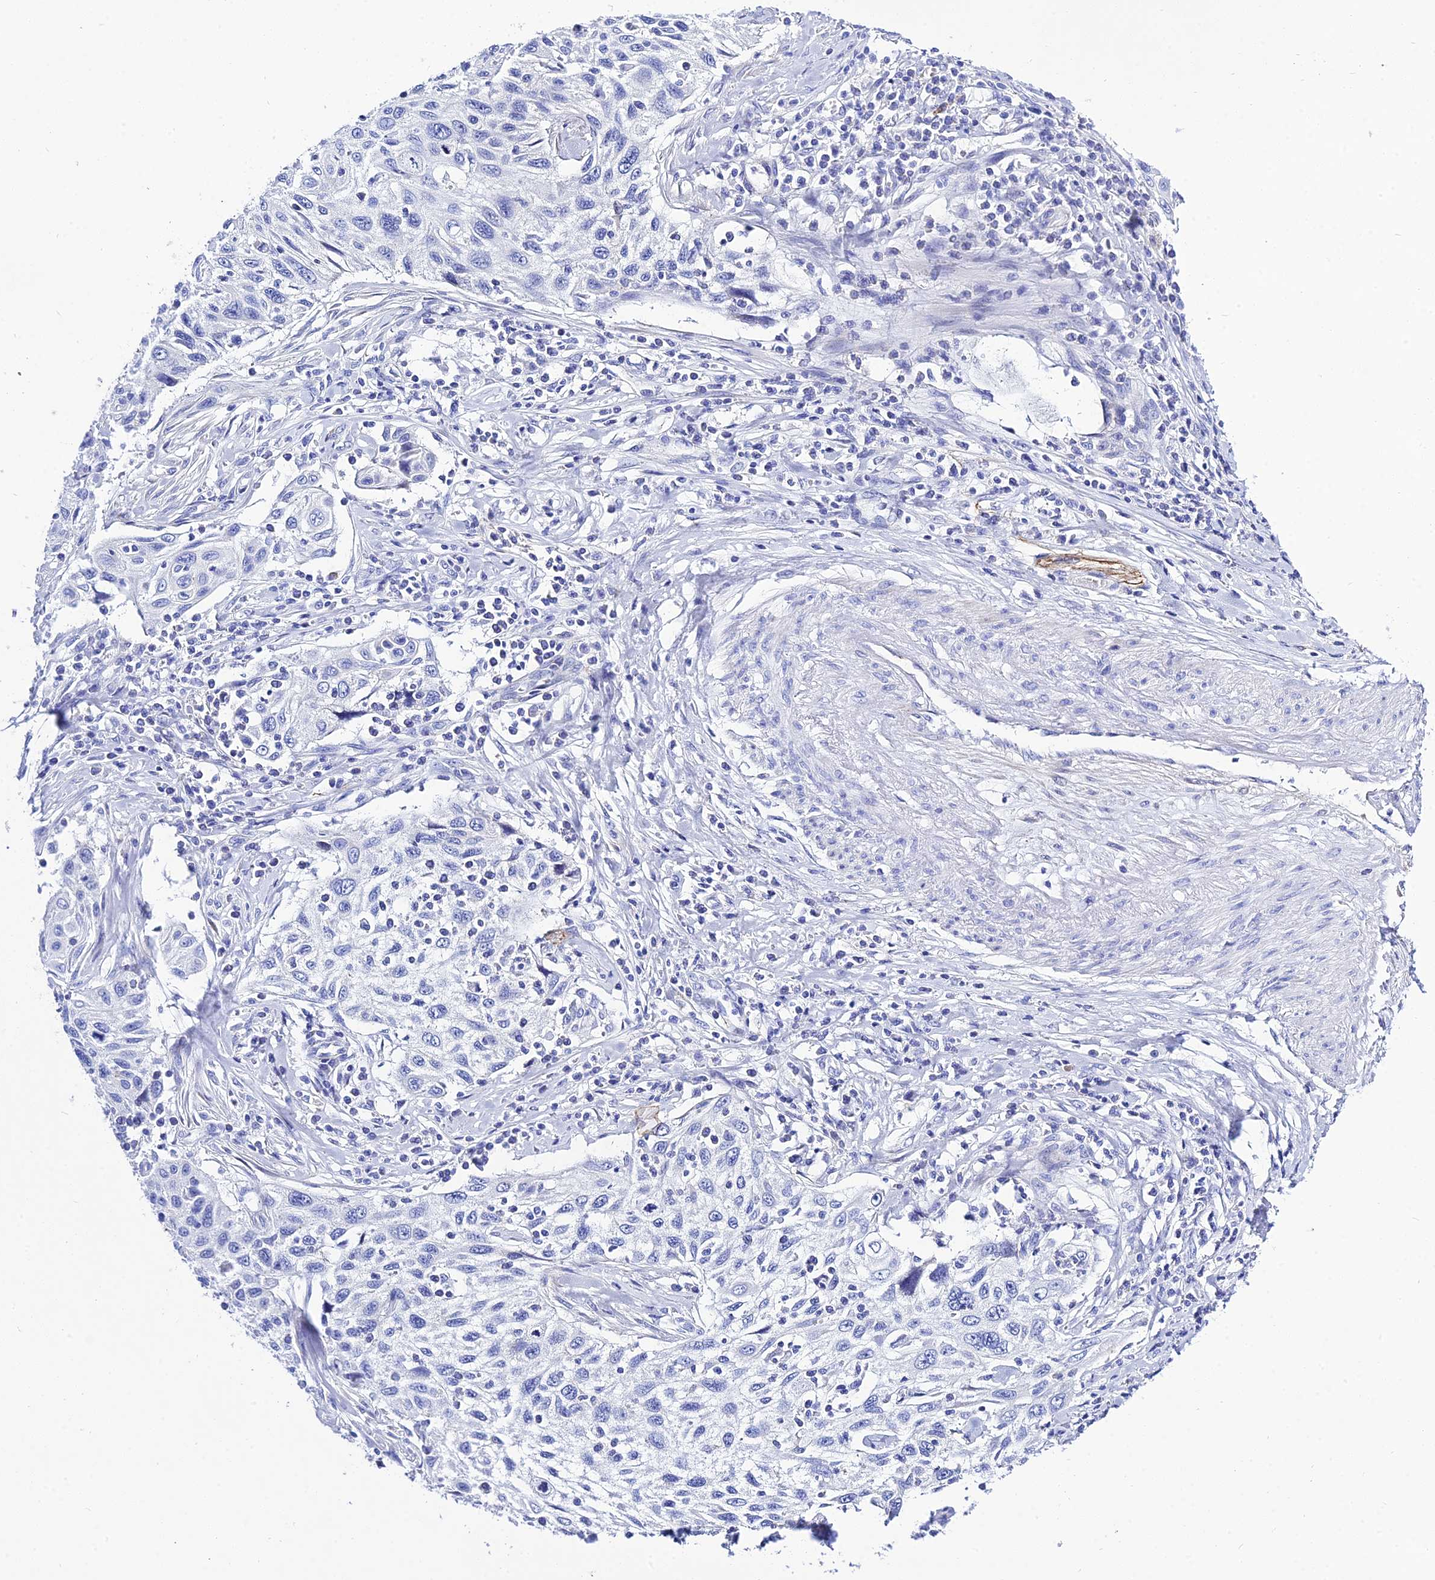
{"staining": {"intensity": "negative", "quantity": "none", "location": "none"}, "tissue": "cervical cancer", "cell_type": "Tumor cells", "image_type": "cancer", "snomed": [{"axis": "morphology", "description": "Squamous cell carcinoma, NOS"}, {"axis": "topography", "description": "Cervix"}], "caption": "Image shows no significant protein positivity in tumor cells of squamous cell carcinoma (cervical). (Brightfield microscopy of DAB (3,3'-diaminobenzidine) immunohistochemistry (IHC) at high magnification).", "gene": "DEFB107A", "patient": {"sex": "female", "age": 70}}